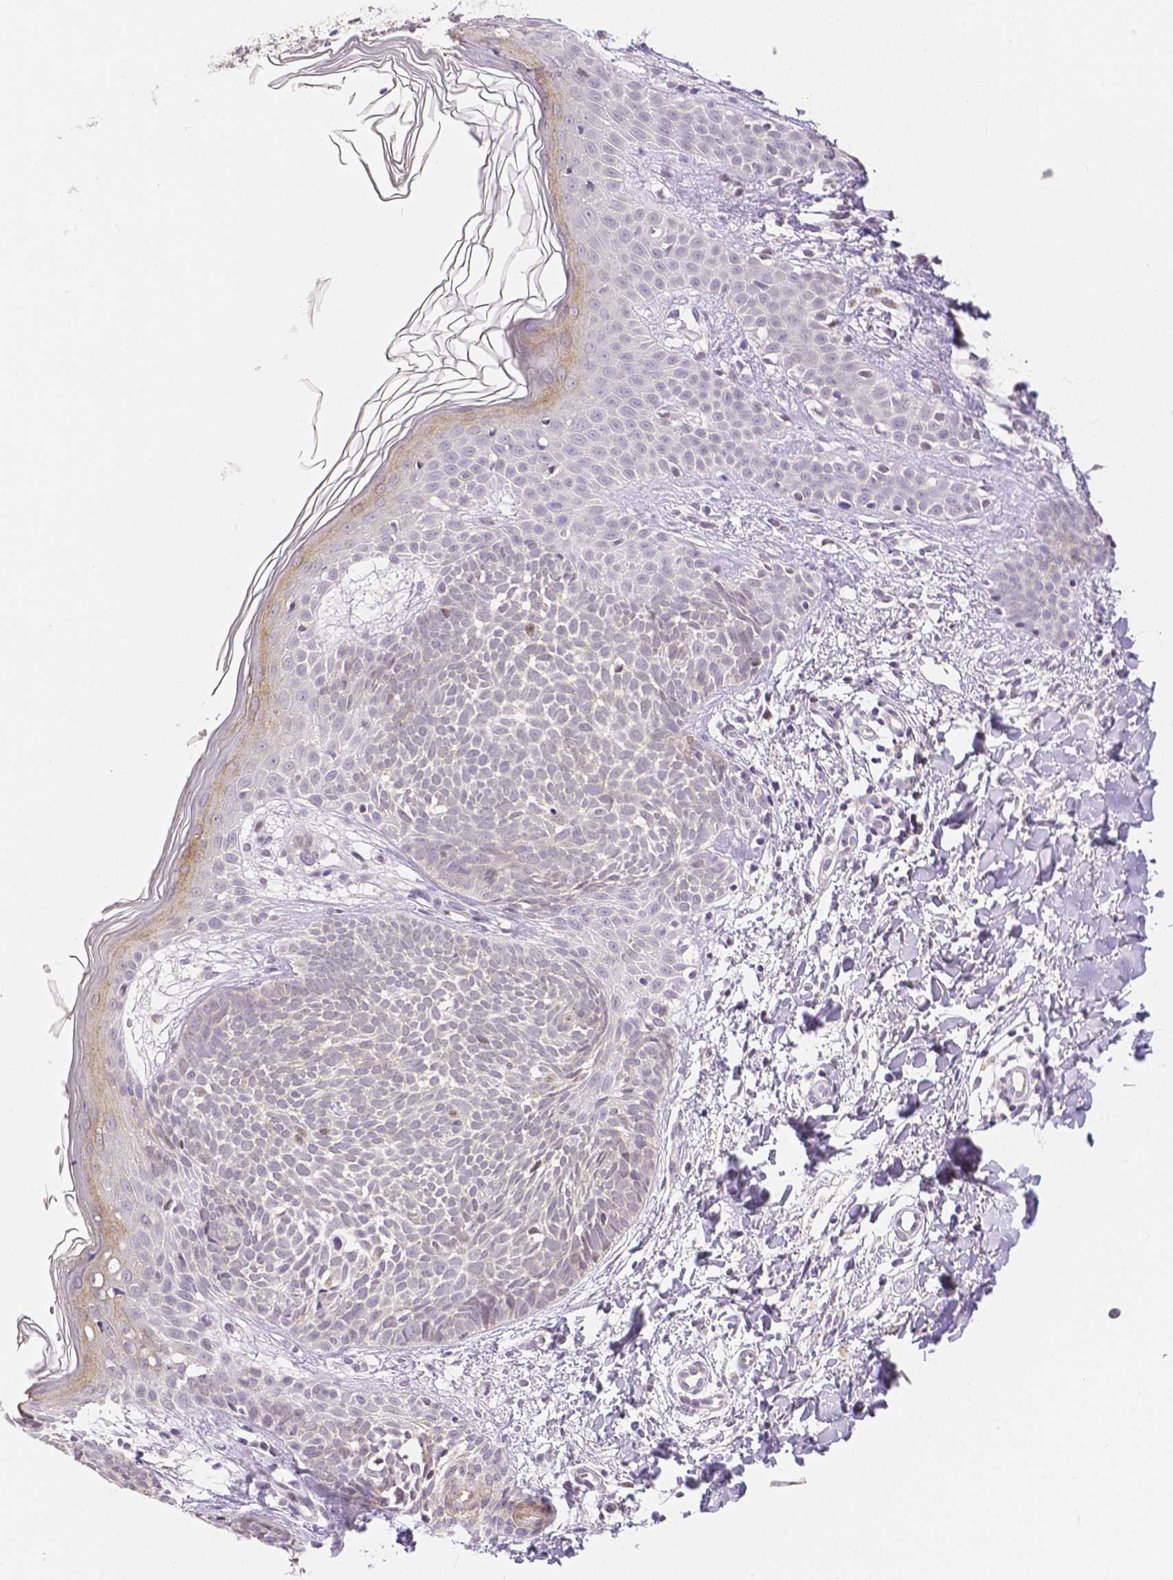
{"staining": {"intensity": "negative", "quantity": "none", "location": "none"}, "tissue": "skin cancer", "cell_type": "Tumor cells", "image_type": "cancer", "snomed": [{"axis": "morphology", "description": "Basal cell carcinoma"}, {"axis": "topography", "description": "Skin"}], "caption": "This is an immunohistochemistry (IHC) photomicrograph of basal cell carcinoma (skin). There is no expression in tumor cells.", "gene": "OCLN", "patient": {"sex": "female", "age": 51}}